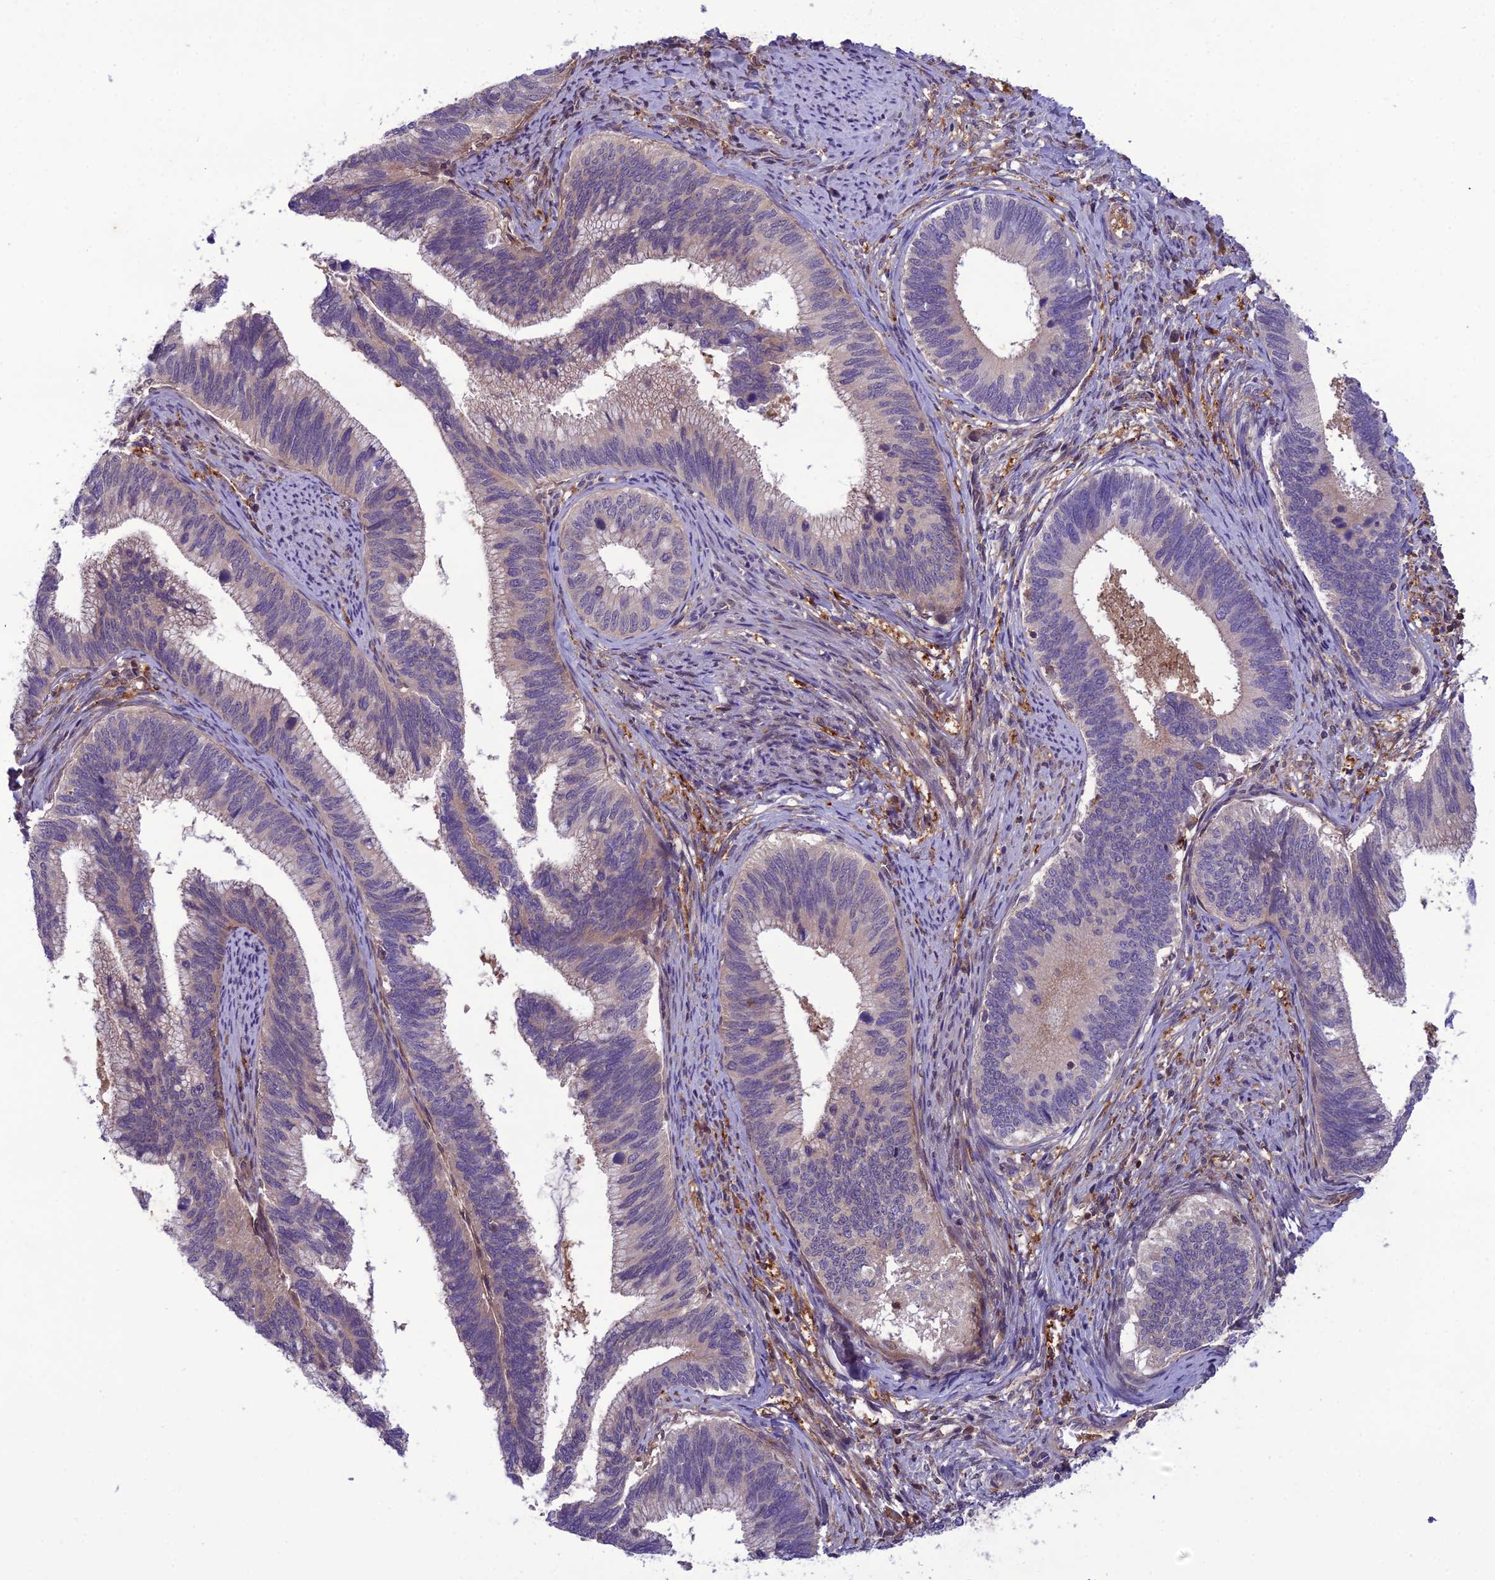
{"staining": {"intensity": "negative", "quantity": "none", "location": "none"}, "tissue": "cervical cancer", "cell_type": "Tumor cells", "image_type": "cancer", "snomed": [{"axis": "morphology", "description": "Adenocarcinoma, NOS"}, {"axis": "topography", "description": "Cervix"}], "caption": "This is an immunohistochemistry histopathology image of cervical cancer (adenocarcinoma). There is no positivity in tumor cells.", "gene": "GDF6", "patient": {"sex": "female", "age": 42}}